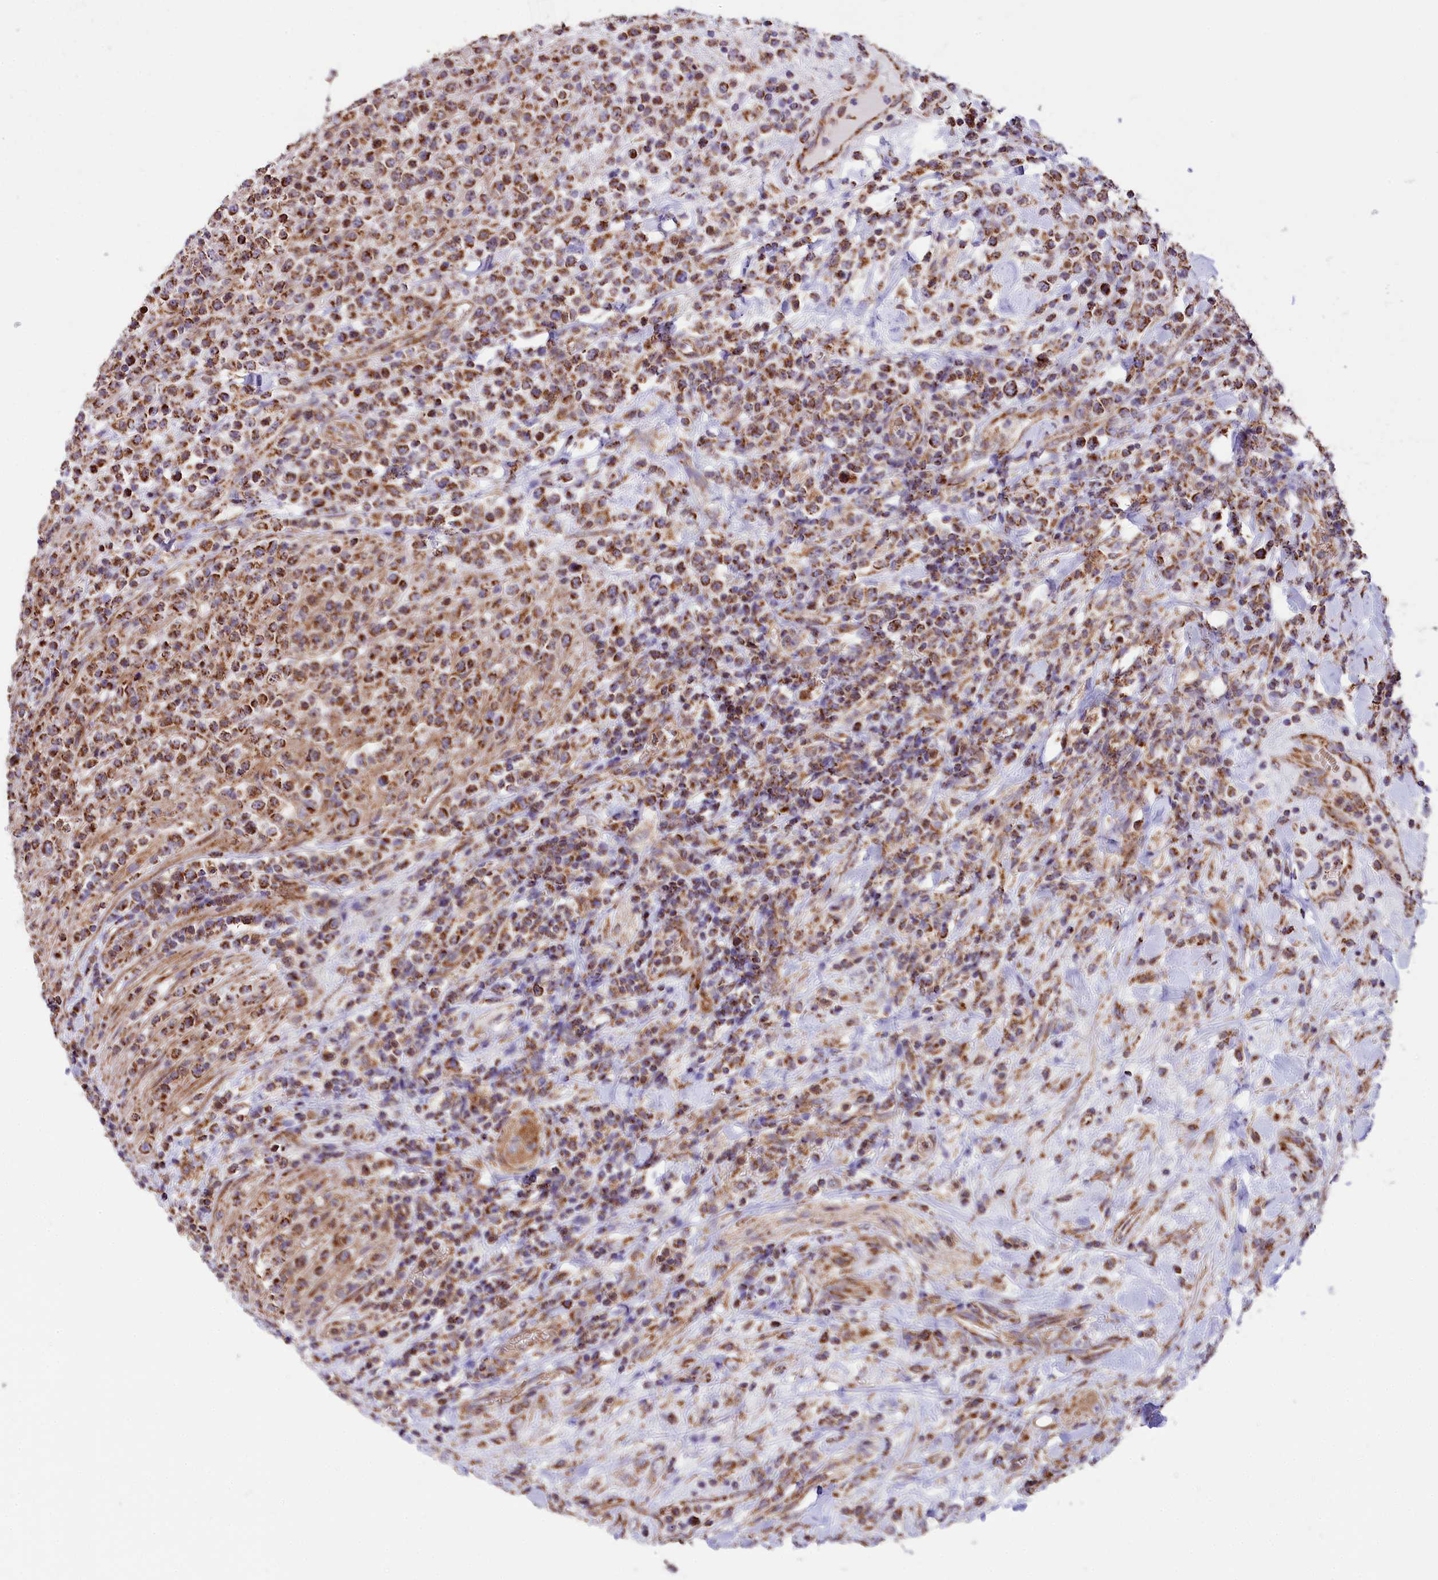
{"staining": {"intensity": "strong", "quantity": ">75%", "location": "cytoplasmic/membranous"}, "tissue": "lymphoma", "cell_type": "Tumor cells", "image_type": "cancer", "snomed": [{"axis": "morphology", "description": "Malignant lymphoma, non-Hodgkin's type, High grade"}, {"axis": "topography", "description": "Colon"}], "caption": "Human high-grade malignant lymphoma, non-Hodgkin's type stained with a protein marker displays strong staining in tumor cells.", "gene": "NDUFA8", "patient": {"sex": "female", "age": 53}}